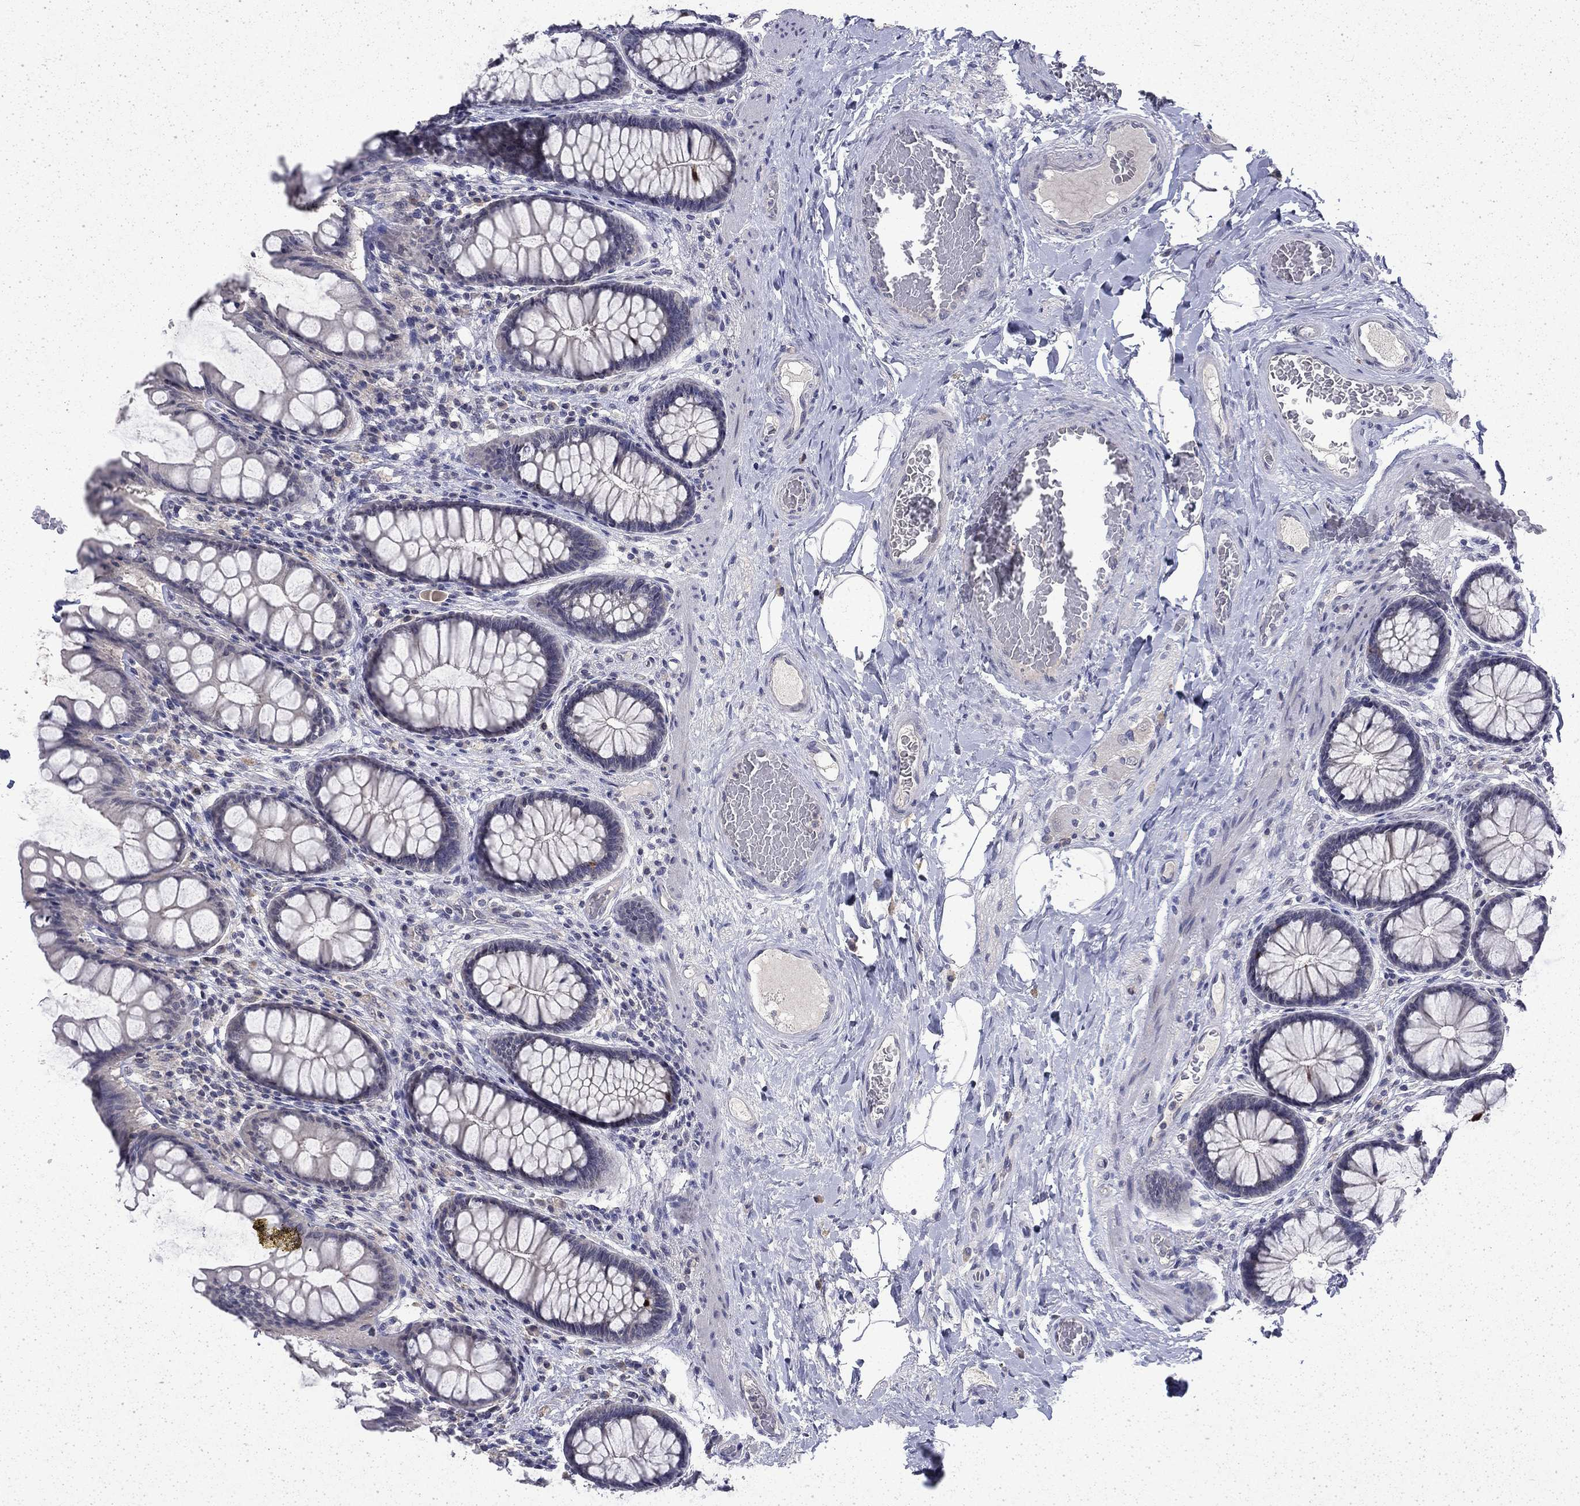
{"staining": {"intensity": "negative", "quantity": "none", "location": "none"}, "tissue": "colon", "cell_type": "Endothelial cells", "image_type": "normal", "snomed": [{"axis": "morphology", "description": "Normal tissue, NOS"}, {"axis": "topography", "description": "Colon"}], "caption": "Photomicrograph shows no protein positivity in endothelial cells of unremarkable colon.", "gene": "CHAT", "patient": {"sex": "female", "age": 65}}